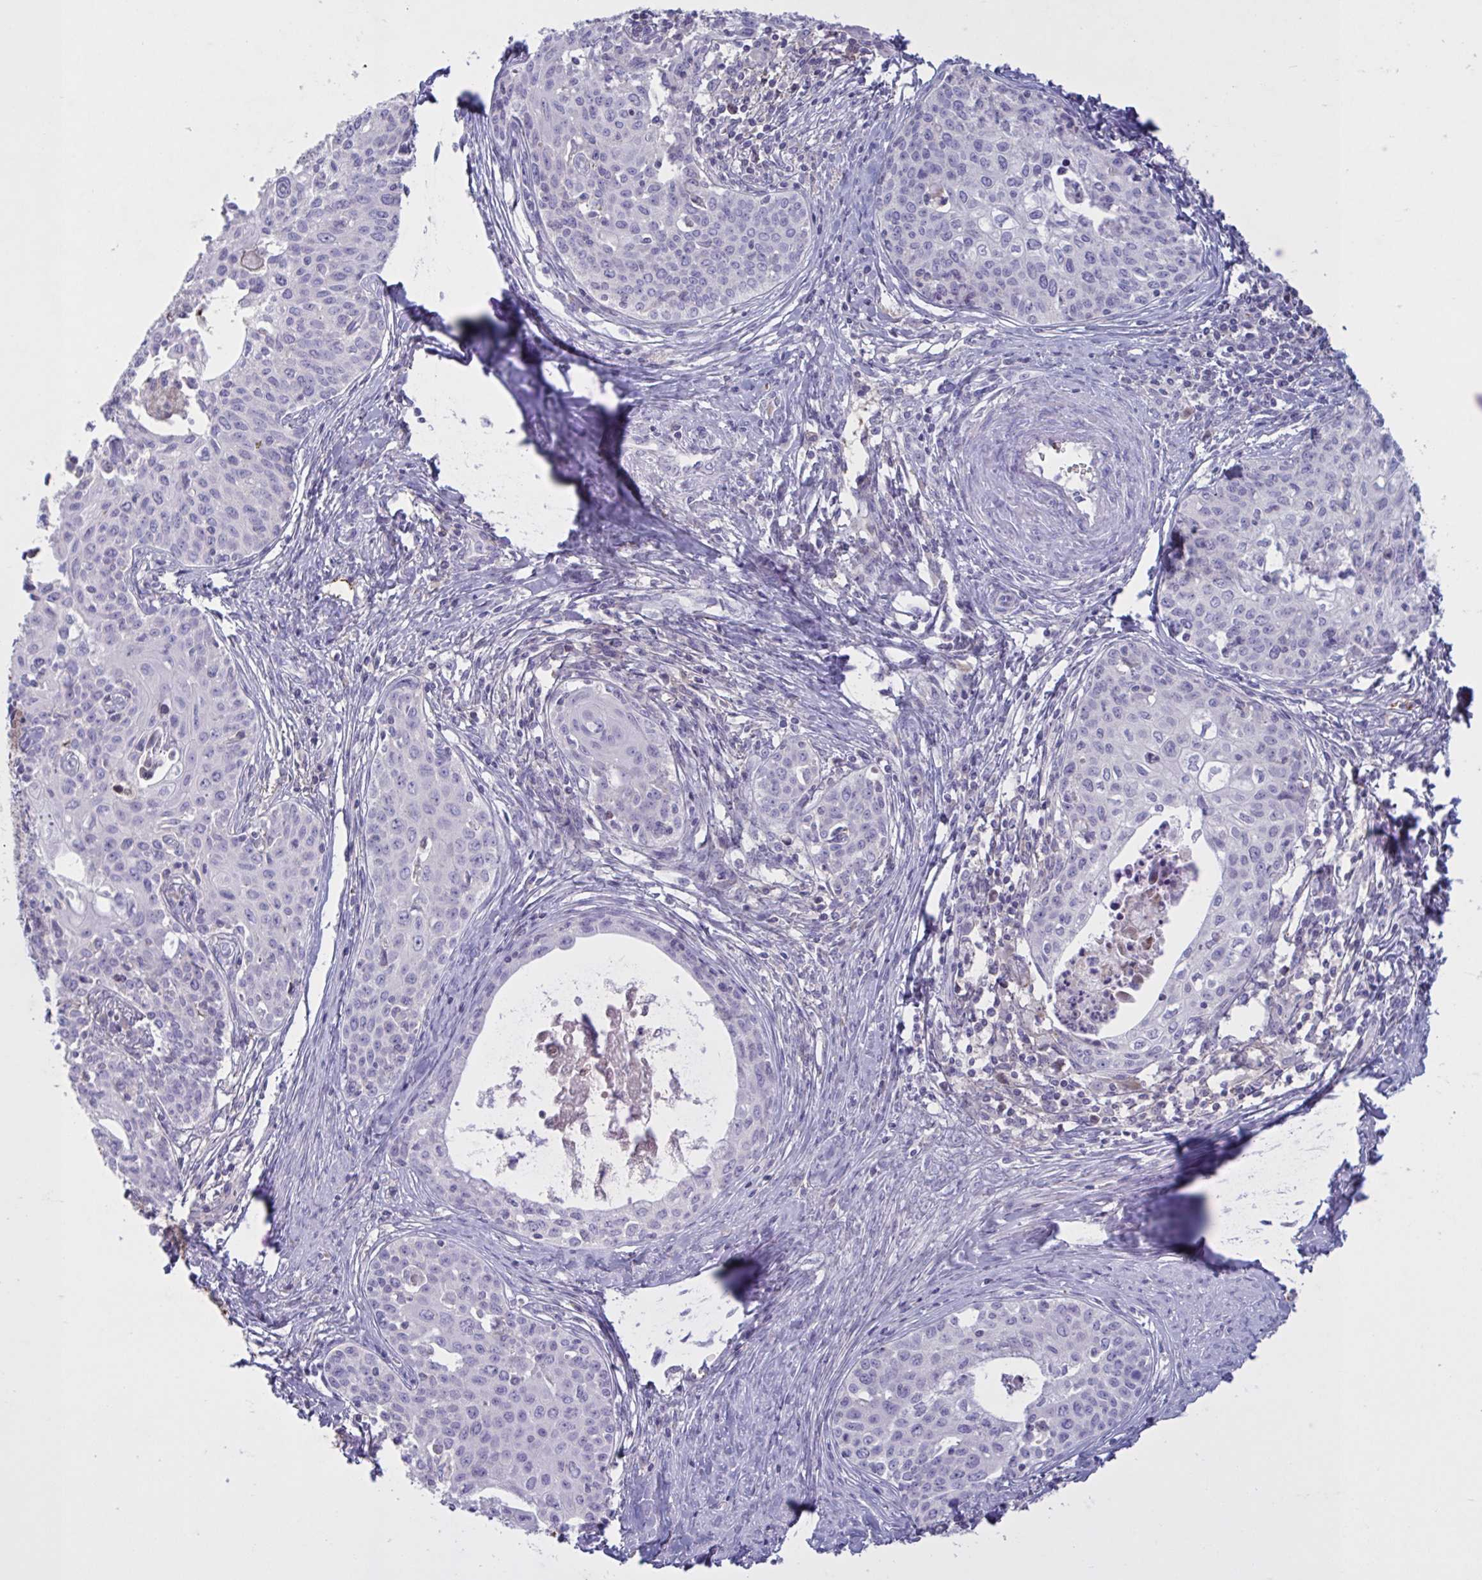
{"staining": {"intensity": "negative", "quantity": "none", "location": "none"}, "tissue": "cervical cancer", "cell_type": "Tumor cells", "image_type": "cancer", "snomed": [{"axis": "morphology", "description": "Squamous cell carcinoma, NOS"}, {"axis": "morphology", "description": "Adenocarcinoma, NOS"}, {"axis": "topography", "description": "Cervix"}], "caption": "Immunohistochemistry micrograph of neoplastic tissue: human cervical cancer (adenocarcinoma) stained with DAB (3,3'-diaminobenzidine) shows no significant protein staining in tumor cells.", "gene": "IL1R1", "patient": {"sex": "female", "age": 52}}